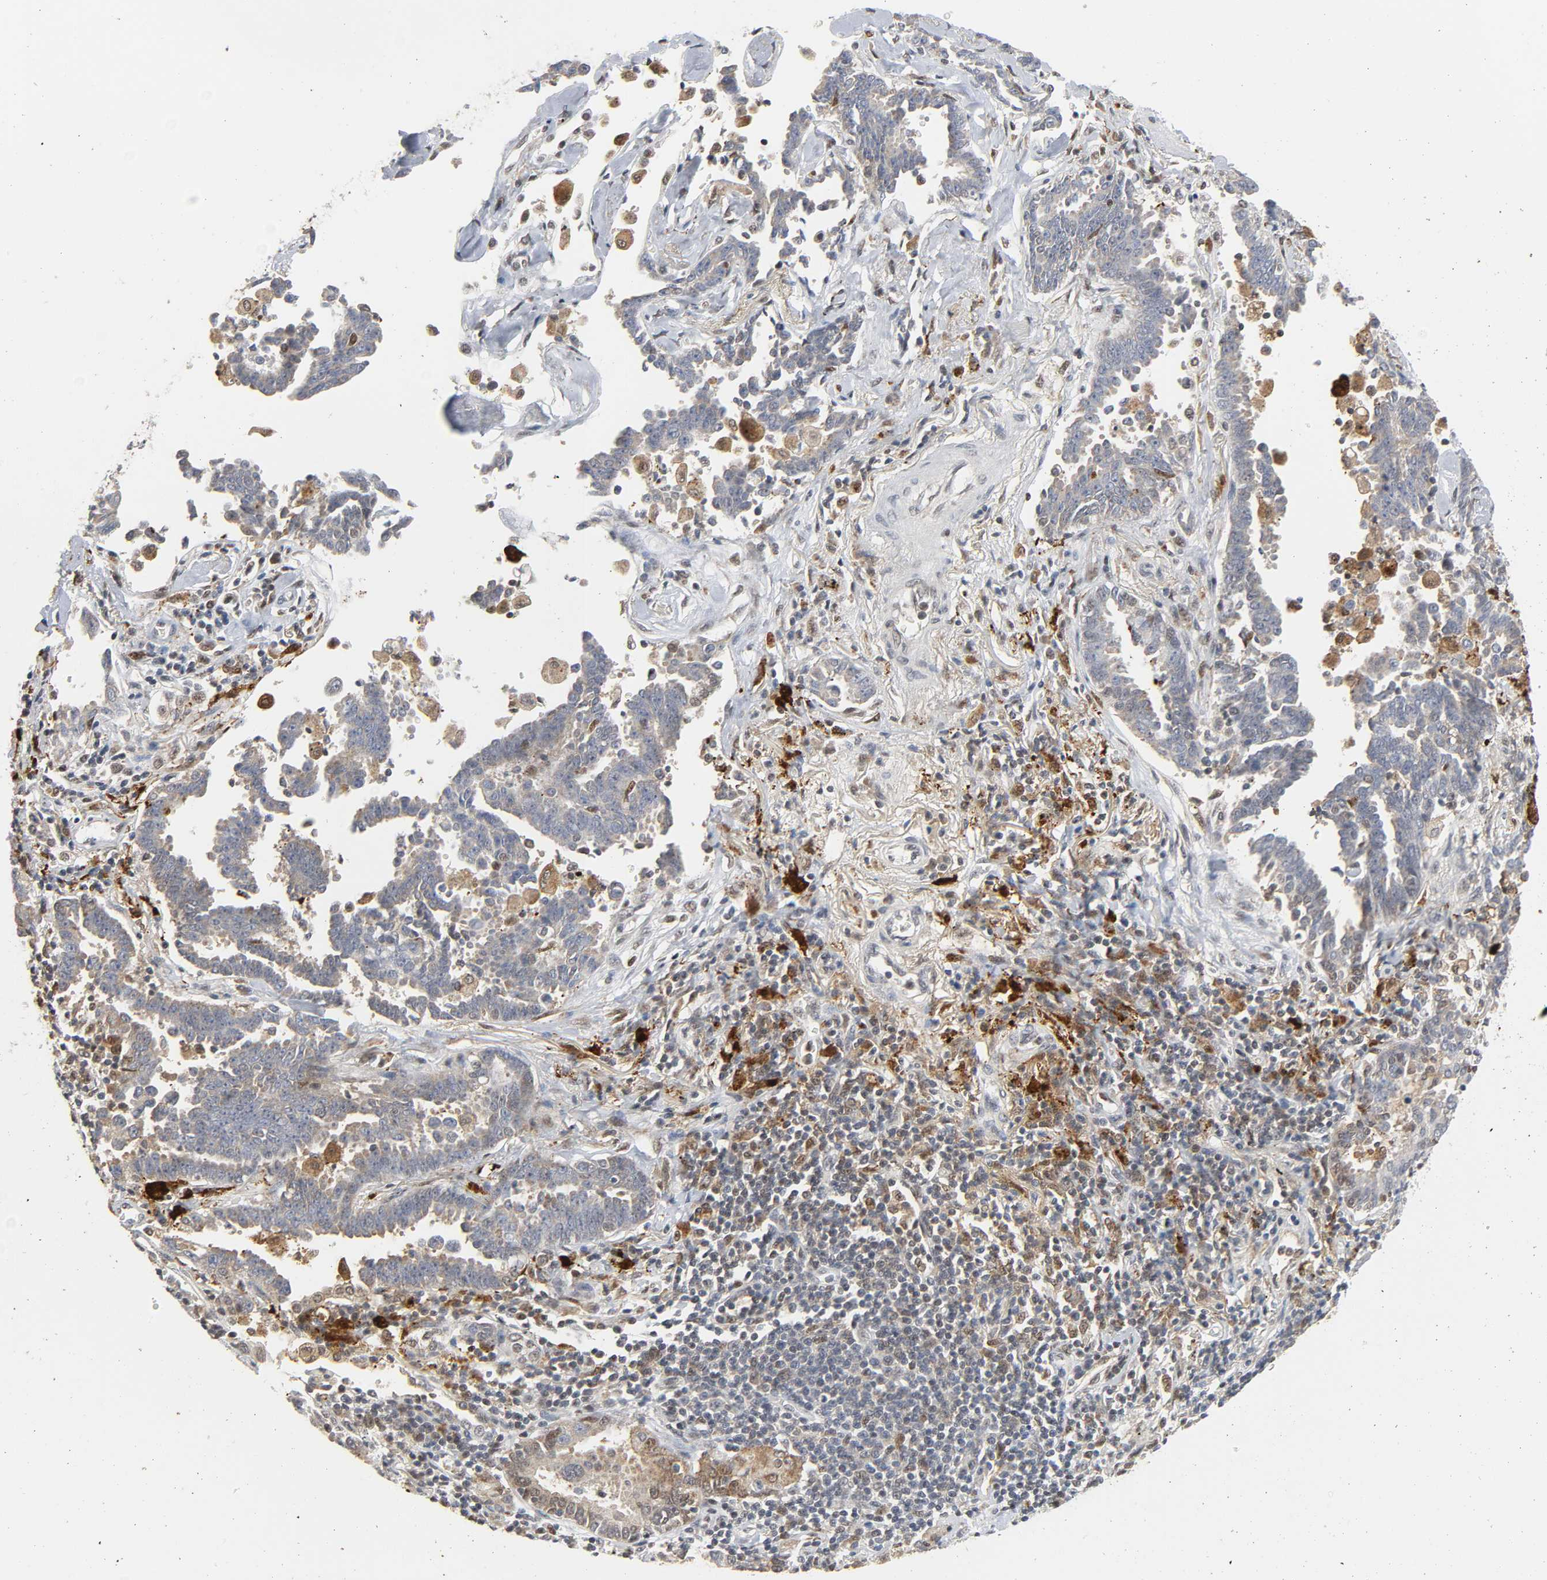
{"staining": {"intensity": "weak", "quantity": ">75%", "location": "cytoplasmic/membranous"}, "tissue": "lung cancer", "cell_type": "Tumor cells", "image_type": "cancer", "snomed": [{"axis": "morphology", "description": "Adenocarcinoma, NOS"}, {"axis": "topography", "description": "Lung"}], "caption": "Lung adenocarcinoma tissue reveals weak cytoplasmic/membranous positivity in approximately >75% of tumor cells", "gene": "KAT2B", "patient": {"sex": "female", "age": 64}}